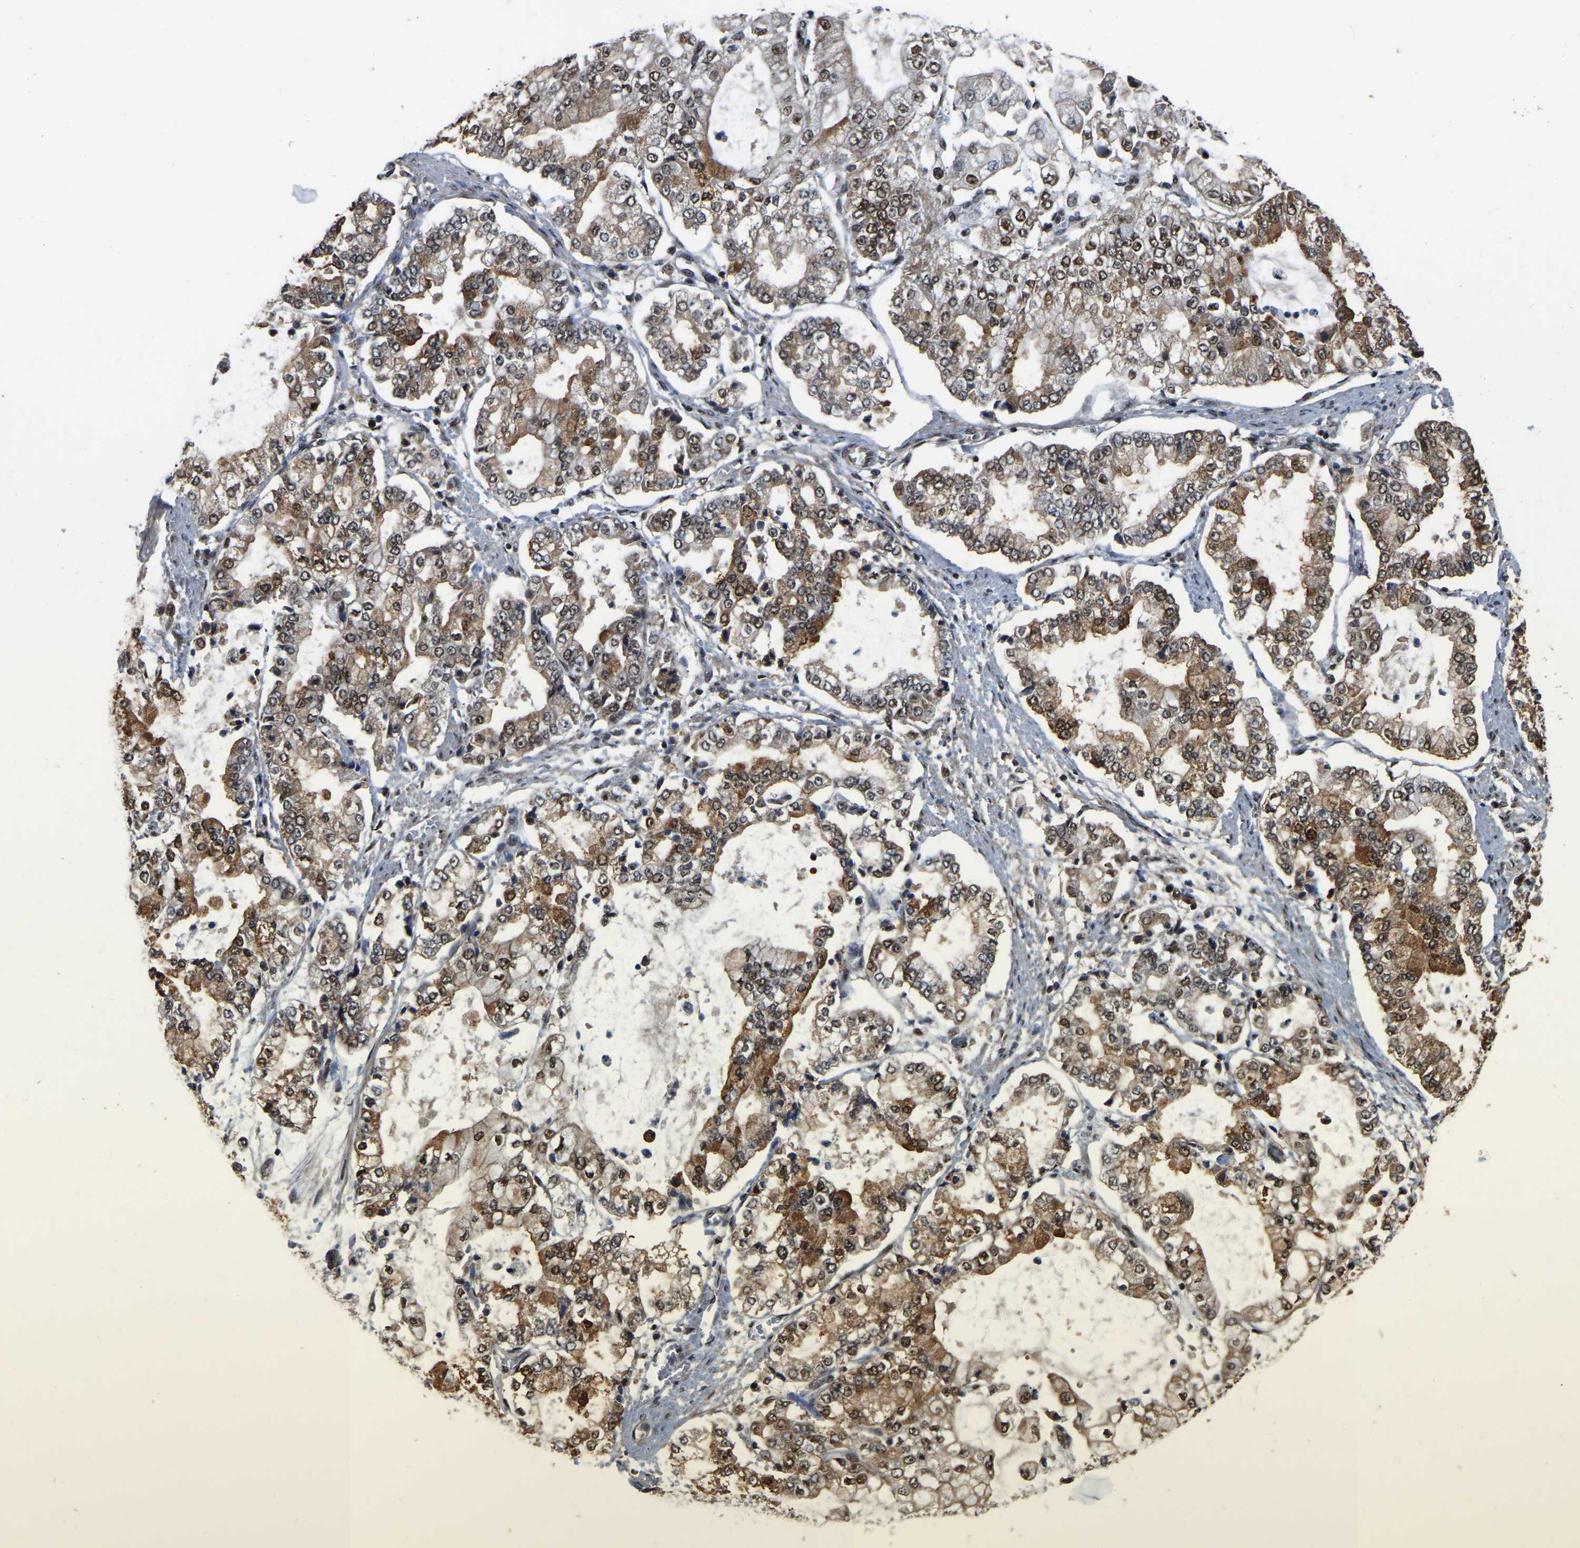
{"staining": {"intensity": "moderate", "quantity": ">75%", "location": "cytoplasmic/membranous,nuclear"}, "tissue": "stomach cancer", "cell_type": "Tumor cells", "image_type": "cancer", "snomed": [{"axis": "morphology", "description": "Adenocarcinoma, NOS"}, {"axis": "topography", "description": "Stomach"}], "caption": "This is an image of immunohistochemistry (IHC) staining of stomach cancer, which shows moderate expression in the cytoplasmic/membranous and nuclear of tumor cells.", "gene": "CIAO1", "patient": {"sex": "male", "age": 76}}